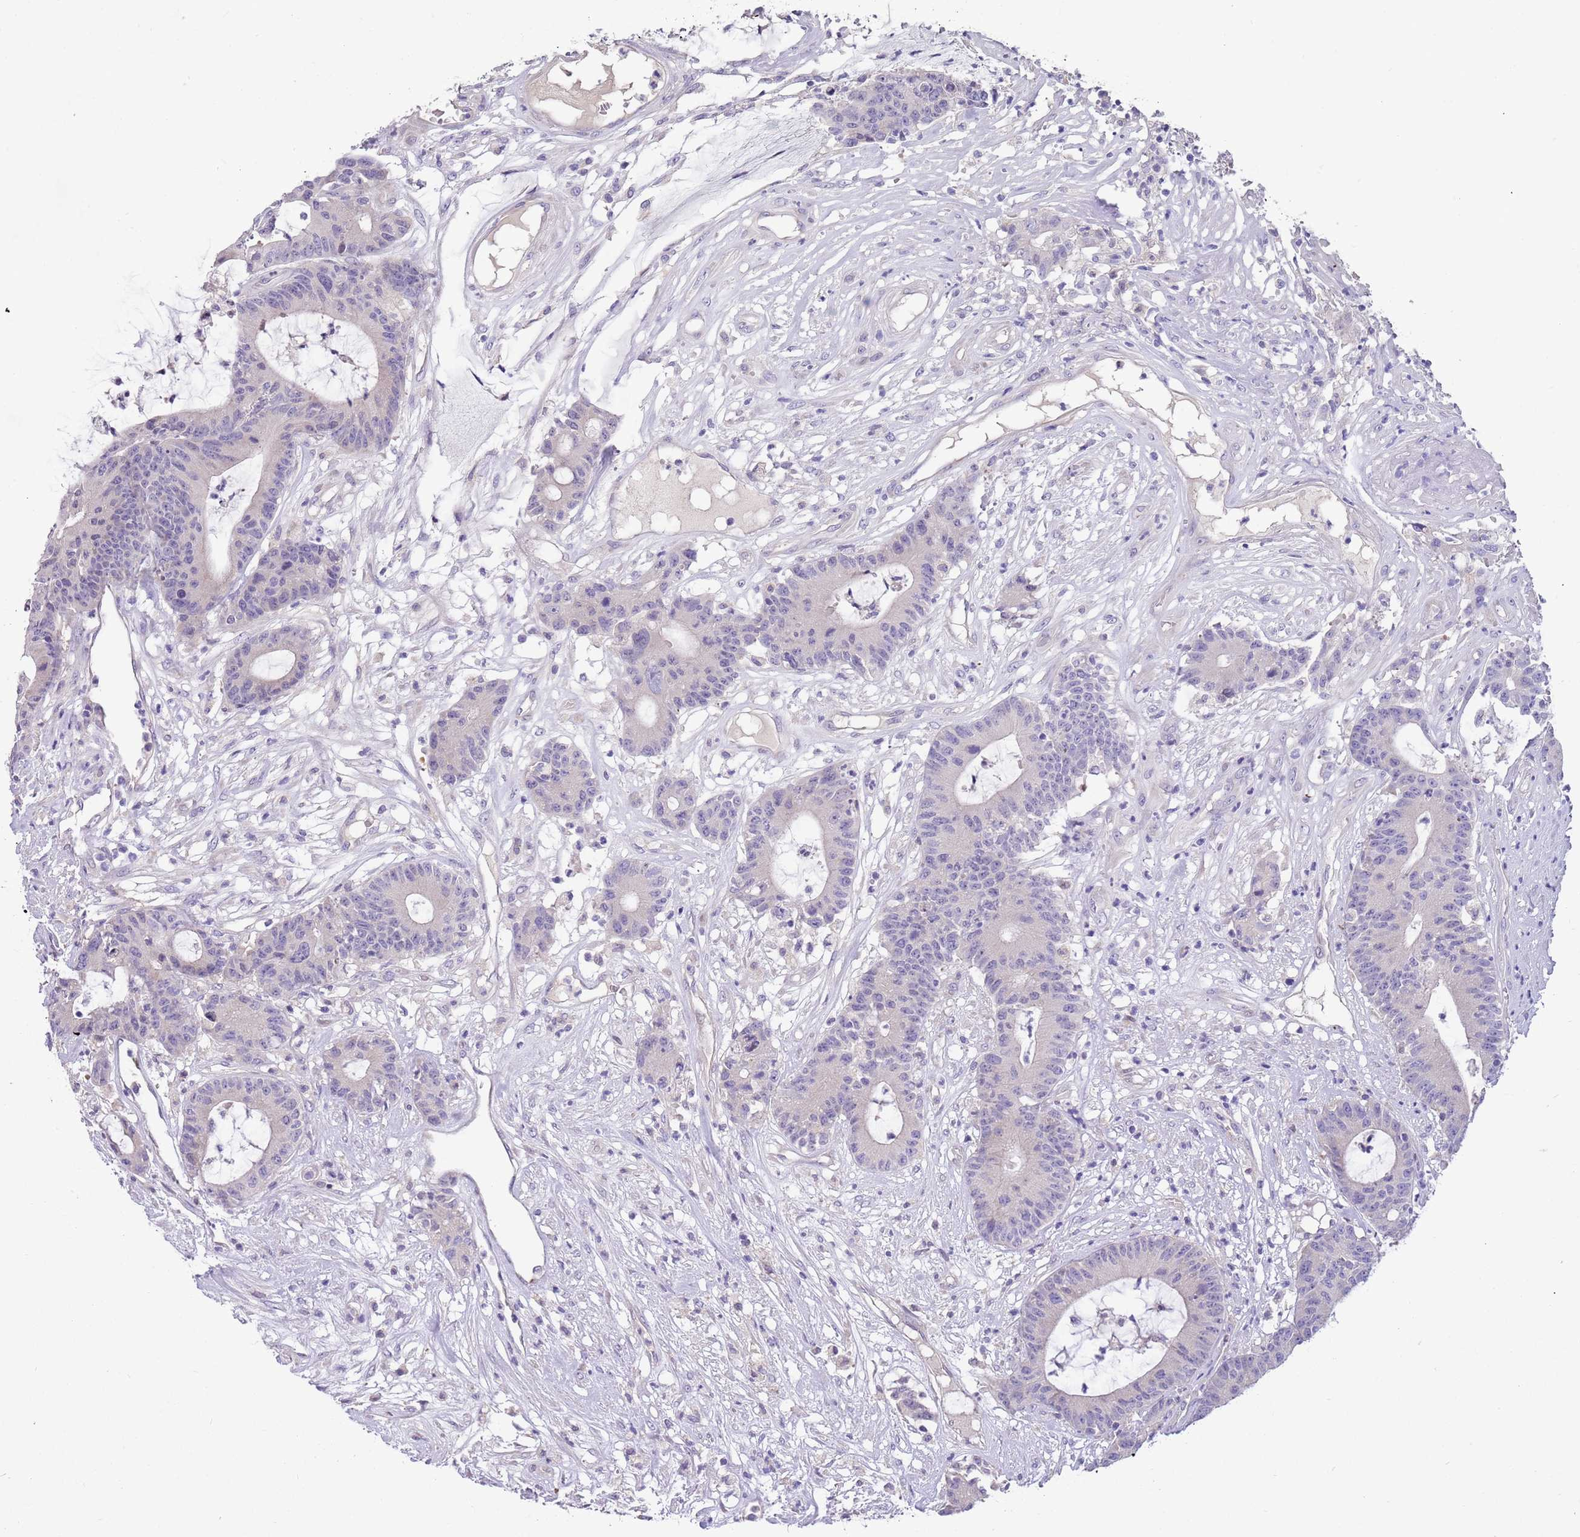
{"staining": {"intensity": "negative", "quantity": "none", "location": "none"}, "tissue": "colorectal cancer", "cell_type": "Tumor cells", "image_type": "cancer", "snomed": [{"axis": "morphology", "description": "Adenocarcinoma, NOS"}, {"axis": "topography", "description": "Colon"}], "caption": "This is an immunohistochemistry (IHC) micrograph of colorectal cancer (adenocarcinoma). There is no positivity in tumor cells.", "gene": "CABYR", "patient": {"sex": "female", "age": 84}}